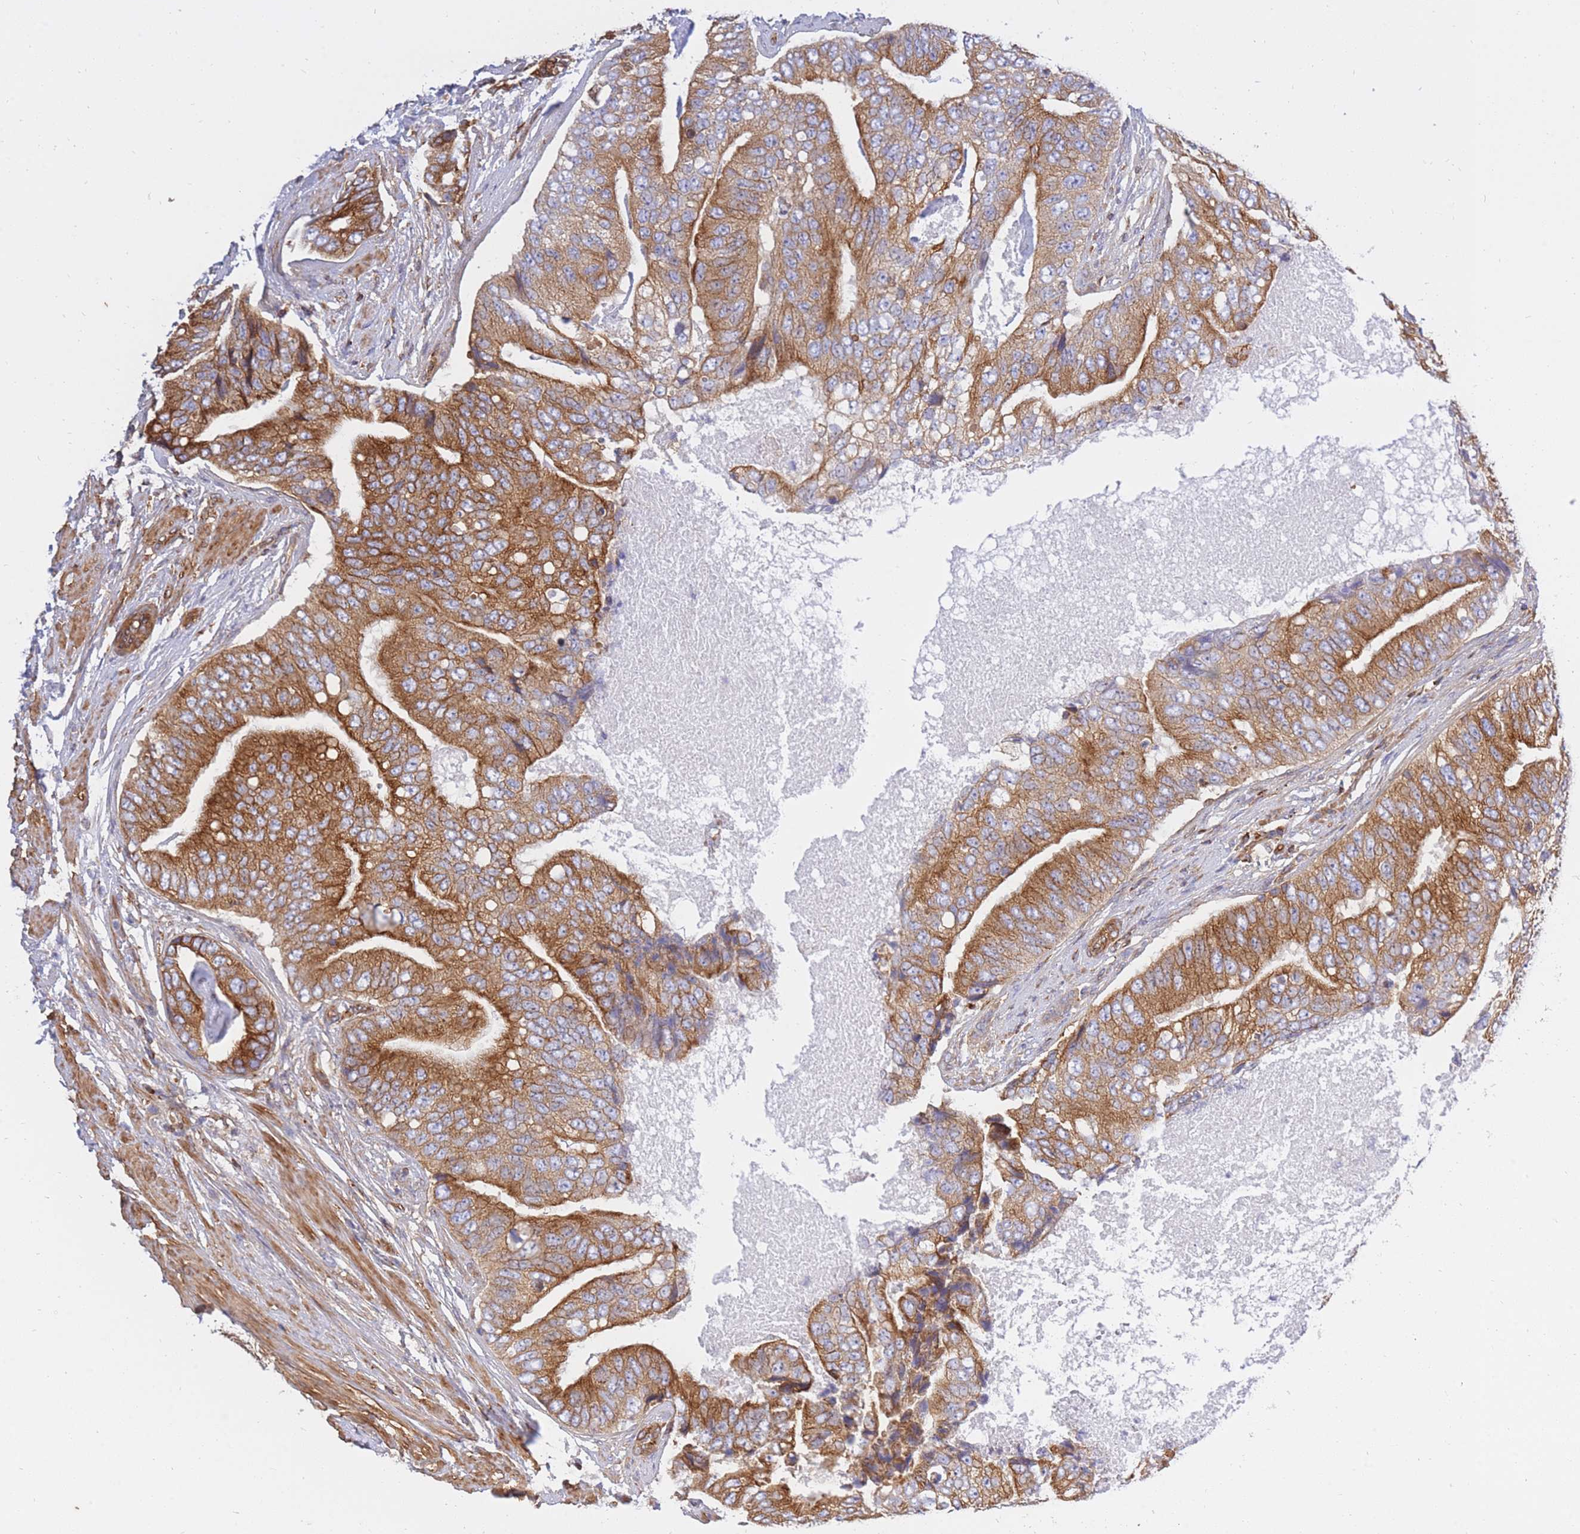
{"staining": {"intensity": "strong", "quantity": ">75%", "location": "cytoplasmic/membranous"}, "tissue": "prostate cancer", "cell_type": "Tumor cells", "image_type": "cancer", "snomed": [{"axis": "morphology", "description": "Adenocarcinoma, High grade"}, {"axis": "topography", "description": "Prostate"}], "caption": "Adenocarcinoma (high-grade) (prostate) stained for a protein shows strong cytoplasmic/membranous positivity in tumor cells.", "gene": "REM1", "patient": {"sex": "male", "age": 70}}